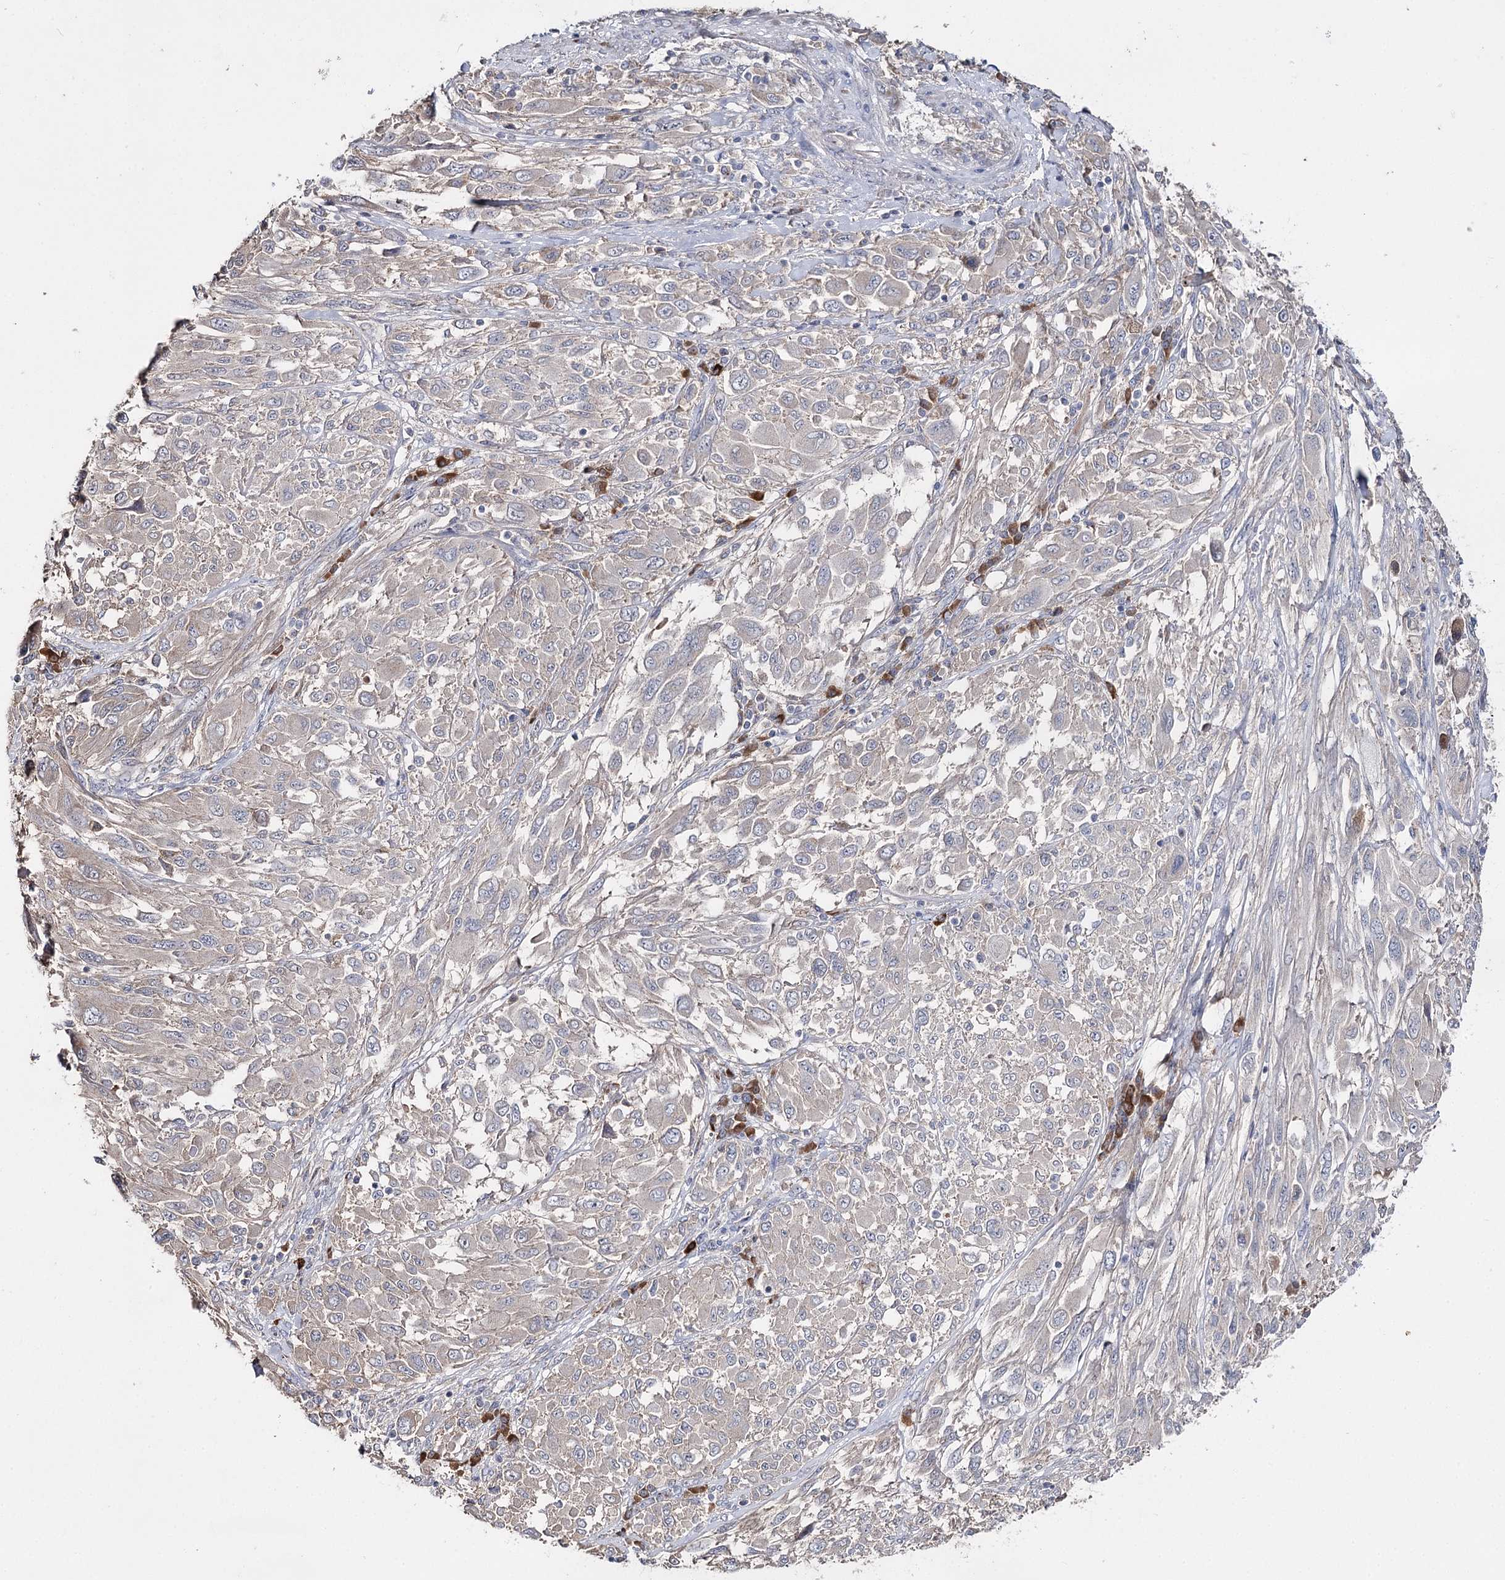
{"staining": {"intensity": "negative", "quantity": "none", "location": "none"}, "tissue": "melanoma", "cell_type": "Tumor cells", "image_type": "cancer", "snomed": [{"axis": "morphology", "description": "Malignant melanoma, NOS"}, {"axis": "topography", "description": "Skin"}], "caption": "Image shows no protein expression in tumor cells of melanoma tissue. (DAB (3,3'-diaminobenzidine) IHC visualized using brightfield microscopy, high magnification).", "gene": "IL1RAP", "patient": {"sex": "female", "age": 91}}